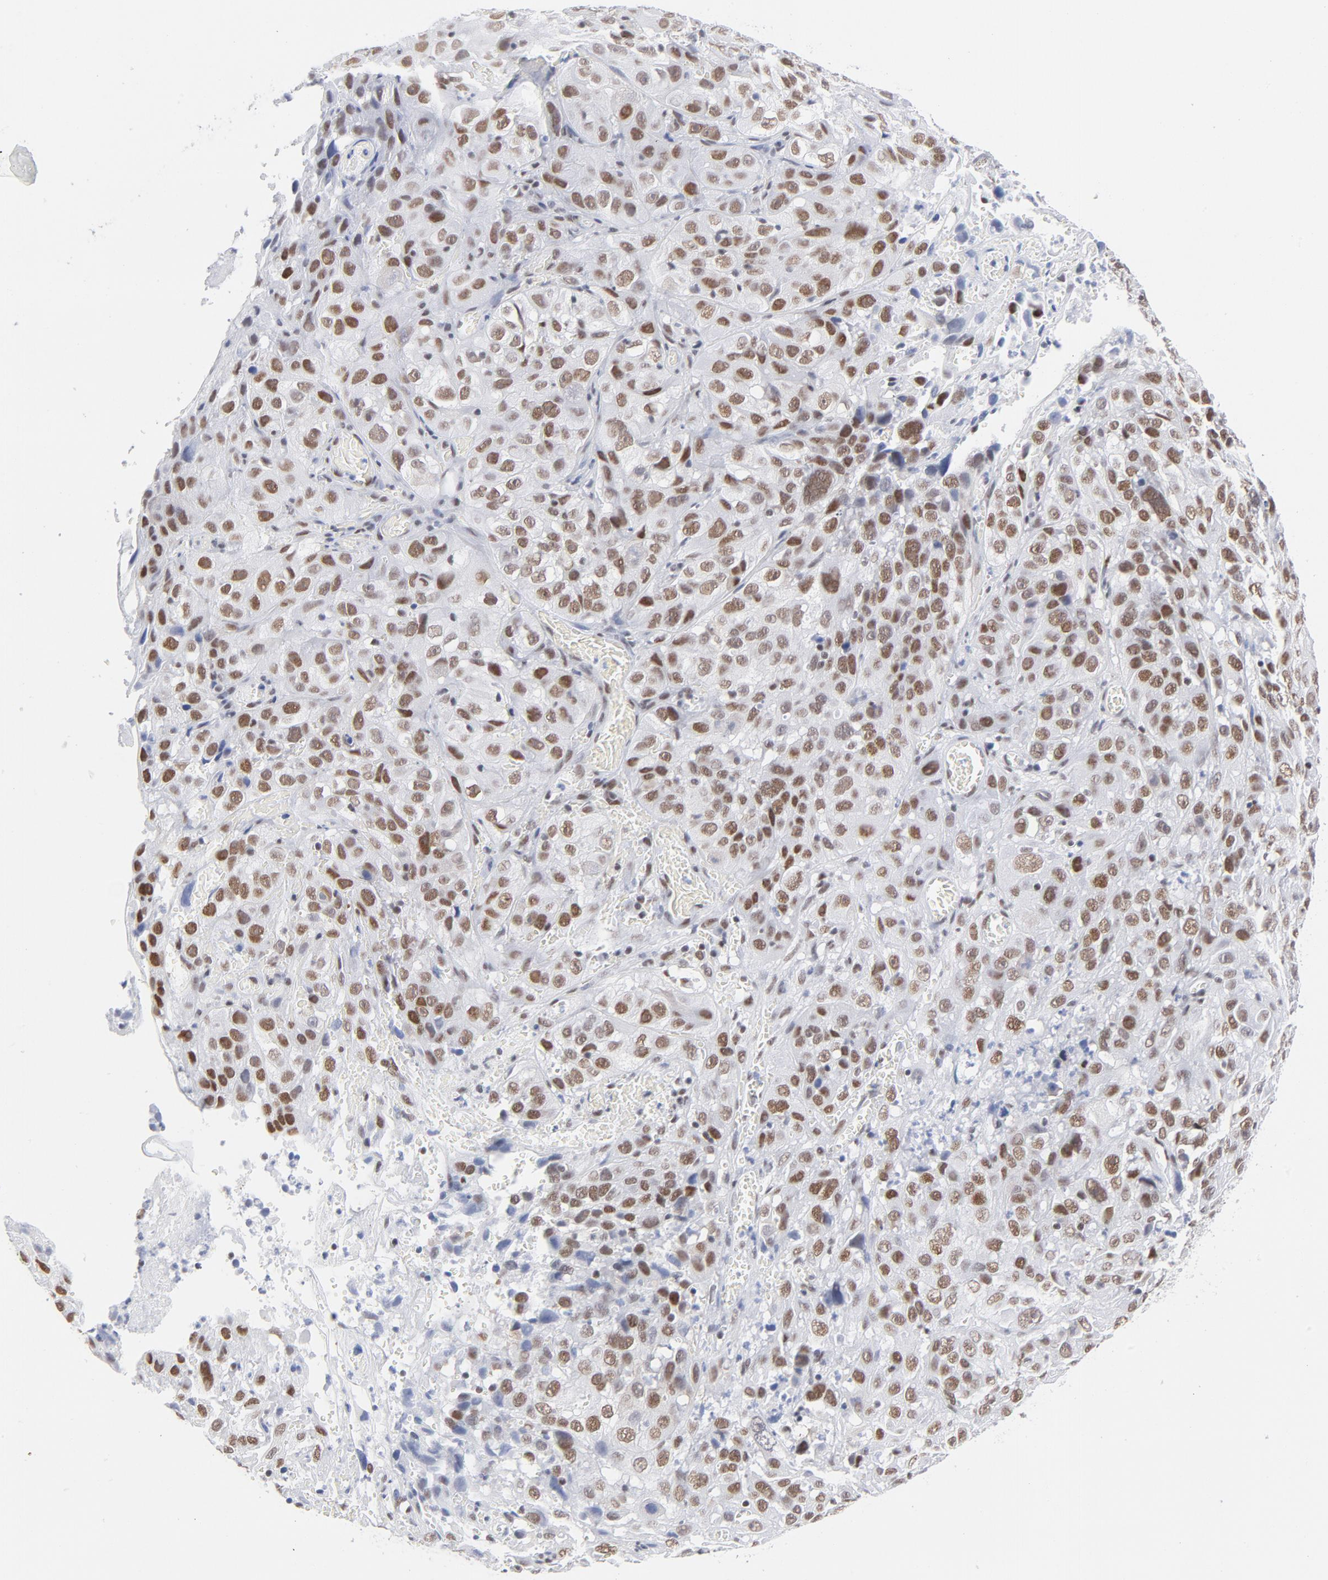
{"staining": {"intensity": "moderate", "quantity": ">75%", "location": "nuclear"}, "tissue": "cervical cancer", "cell_type": "Tumor cells", "image_type": "cancer", "snomed": [{"axis": "morphology", "description": "Squamous cell carcinoma, NOS"}, {"axis": "topography", "description": "Cervix"}], "caption": "A high-resolution image shows IHC staining of cervical squamous cell carcinoma, which displays moderate nuclear staining in approximately >75% of tumor cells.", "gene": "ATF2", "patient": {"sex": "female", "age": 32}}